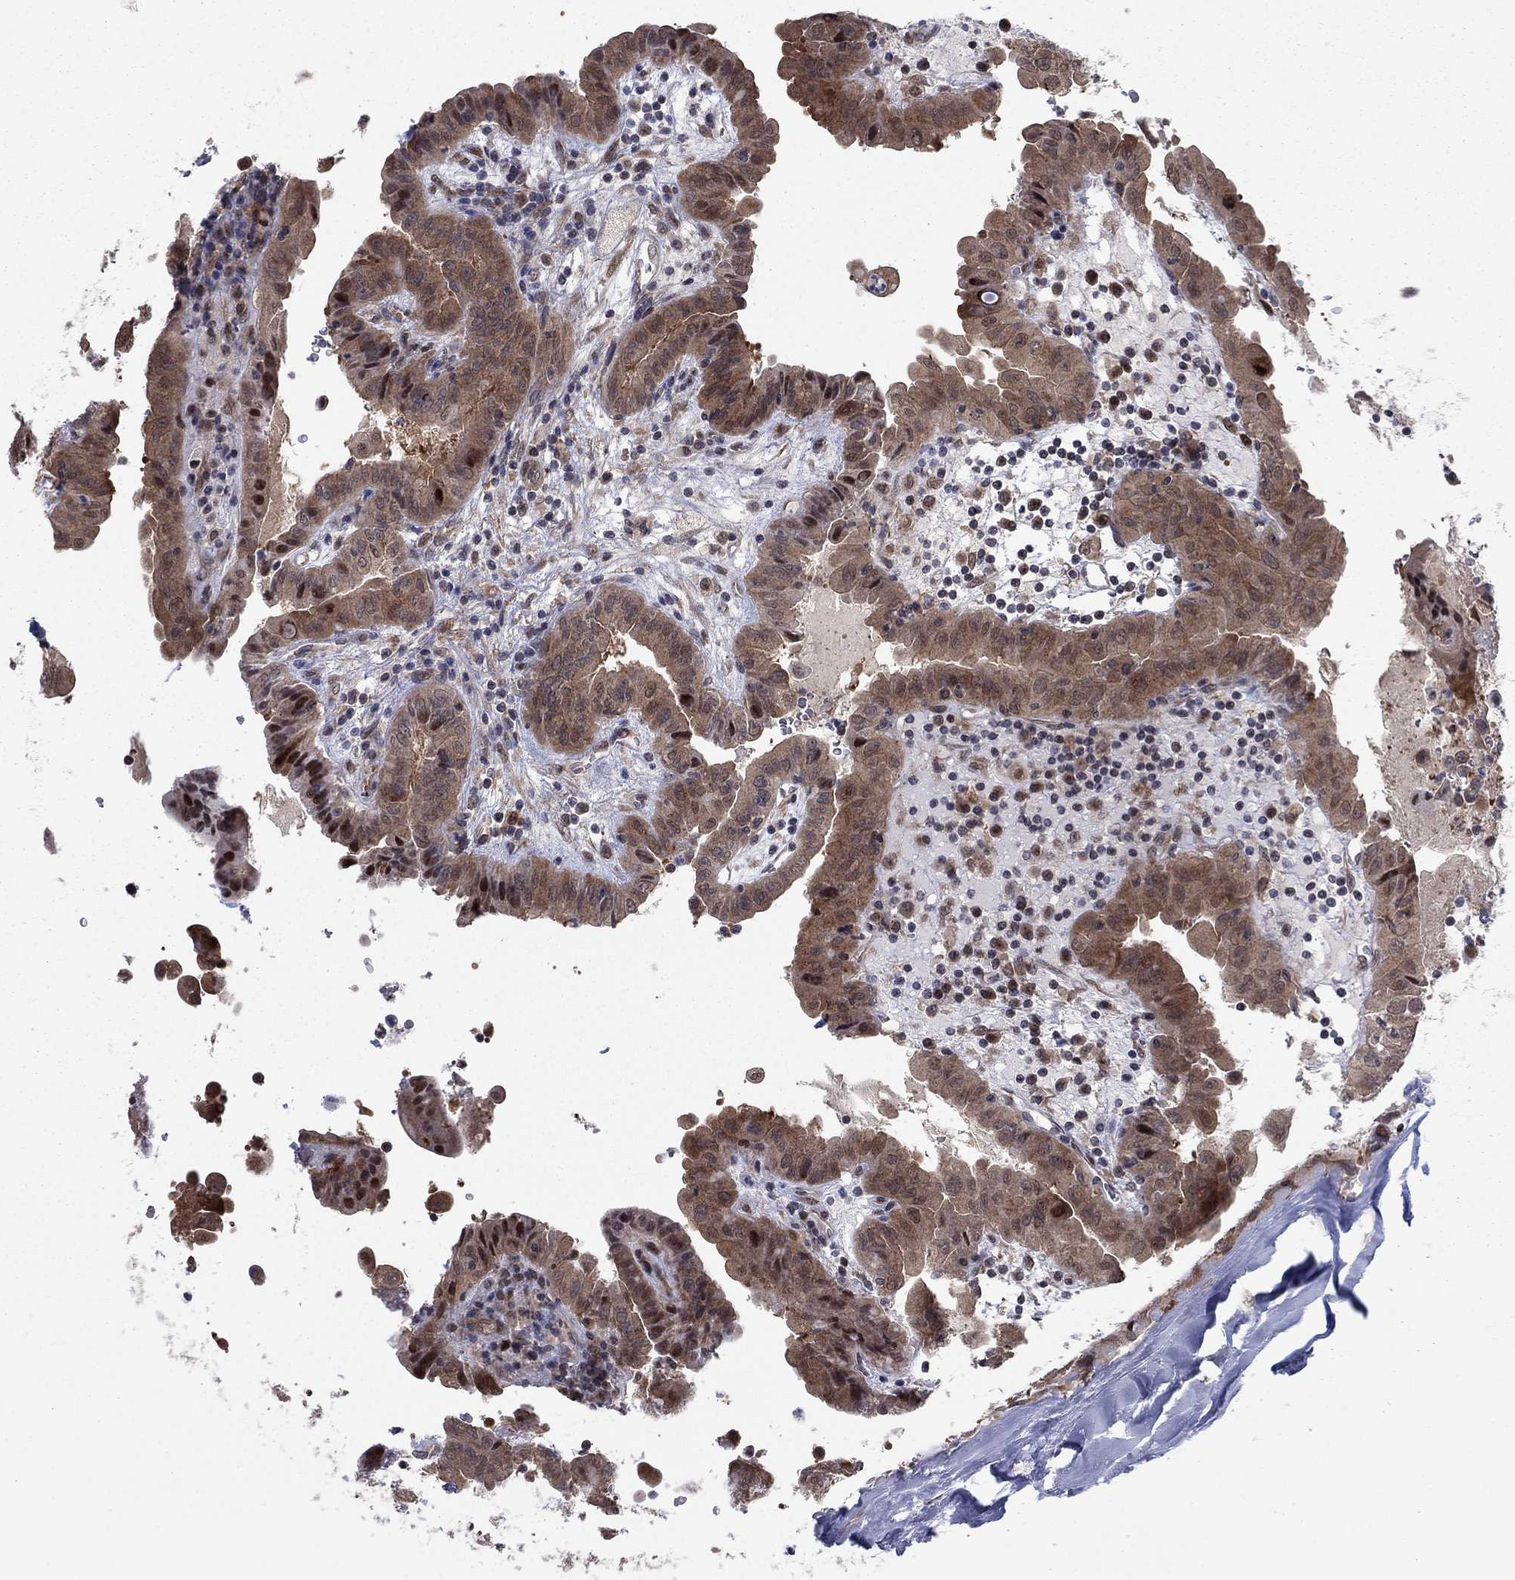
{"staining": {"intensity": "moderate", "quantity": ">75%", "location": "cytoplasmic/membranous"}, "tissue": "thyroid cancer", "cell_type": "Tumor cells", "image_type": "cancer", "snomed": [{"axis": "morphology", "description": "Papillary adenocarcinoma, NOS"}, {"axis": "topography", "description": "Thyroid gland"}], "caption": "Immunohistochemical staining of human thyroid papillary adenocarcinoma displays moderate cytoplasmic/membranous protein expression in approximately >75% of tumor cells.", "gene": "PSMC1", "patient": {"sex": "female", "age": 37}}